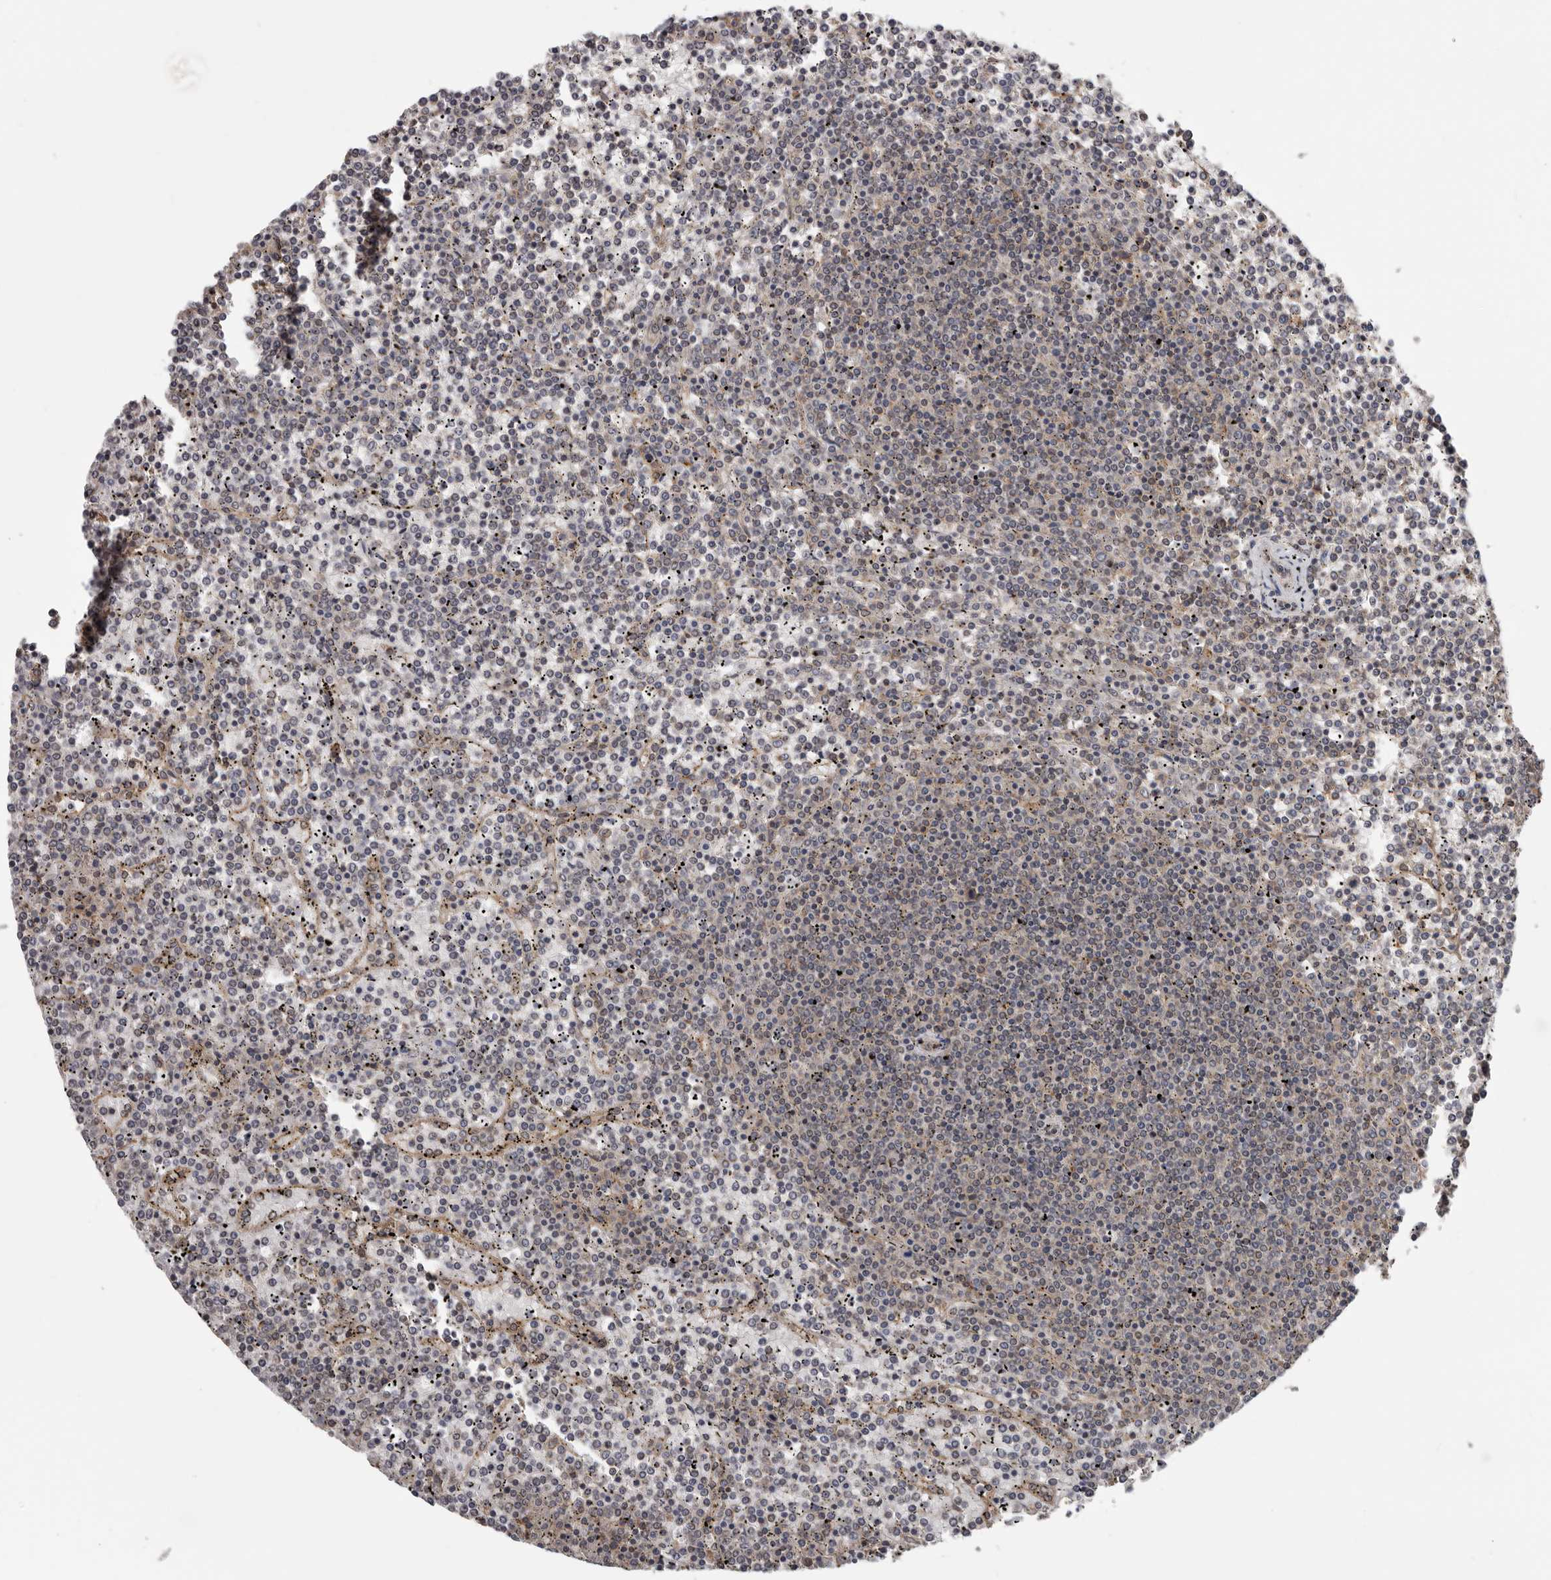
{"staining": {"intensity": "negative", "quantity": "none", "location": "none"}, "tissue": "lymphoma", "cell_type": "Tumor cells", "image_type": "cancer", "snomed": [{"axis": "morphology", "description": "Malignant lymphoma, non-Hodgkin's type, Low grade"}, {"axis": "topography", "description": "Spleen"}], "caption": "Immunohistochemistry (IHC) histopathology image of neoplastic tissue: human malignant lymphoma, non-Hodgkin's type (low-grade) stained with DAB (3,3'-diaminobenzidine) displays no significant protein positivity in tumor cells.", "gene": "MOGAT2", "patient": {"sex": "female", "age": 19}}